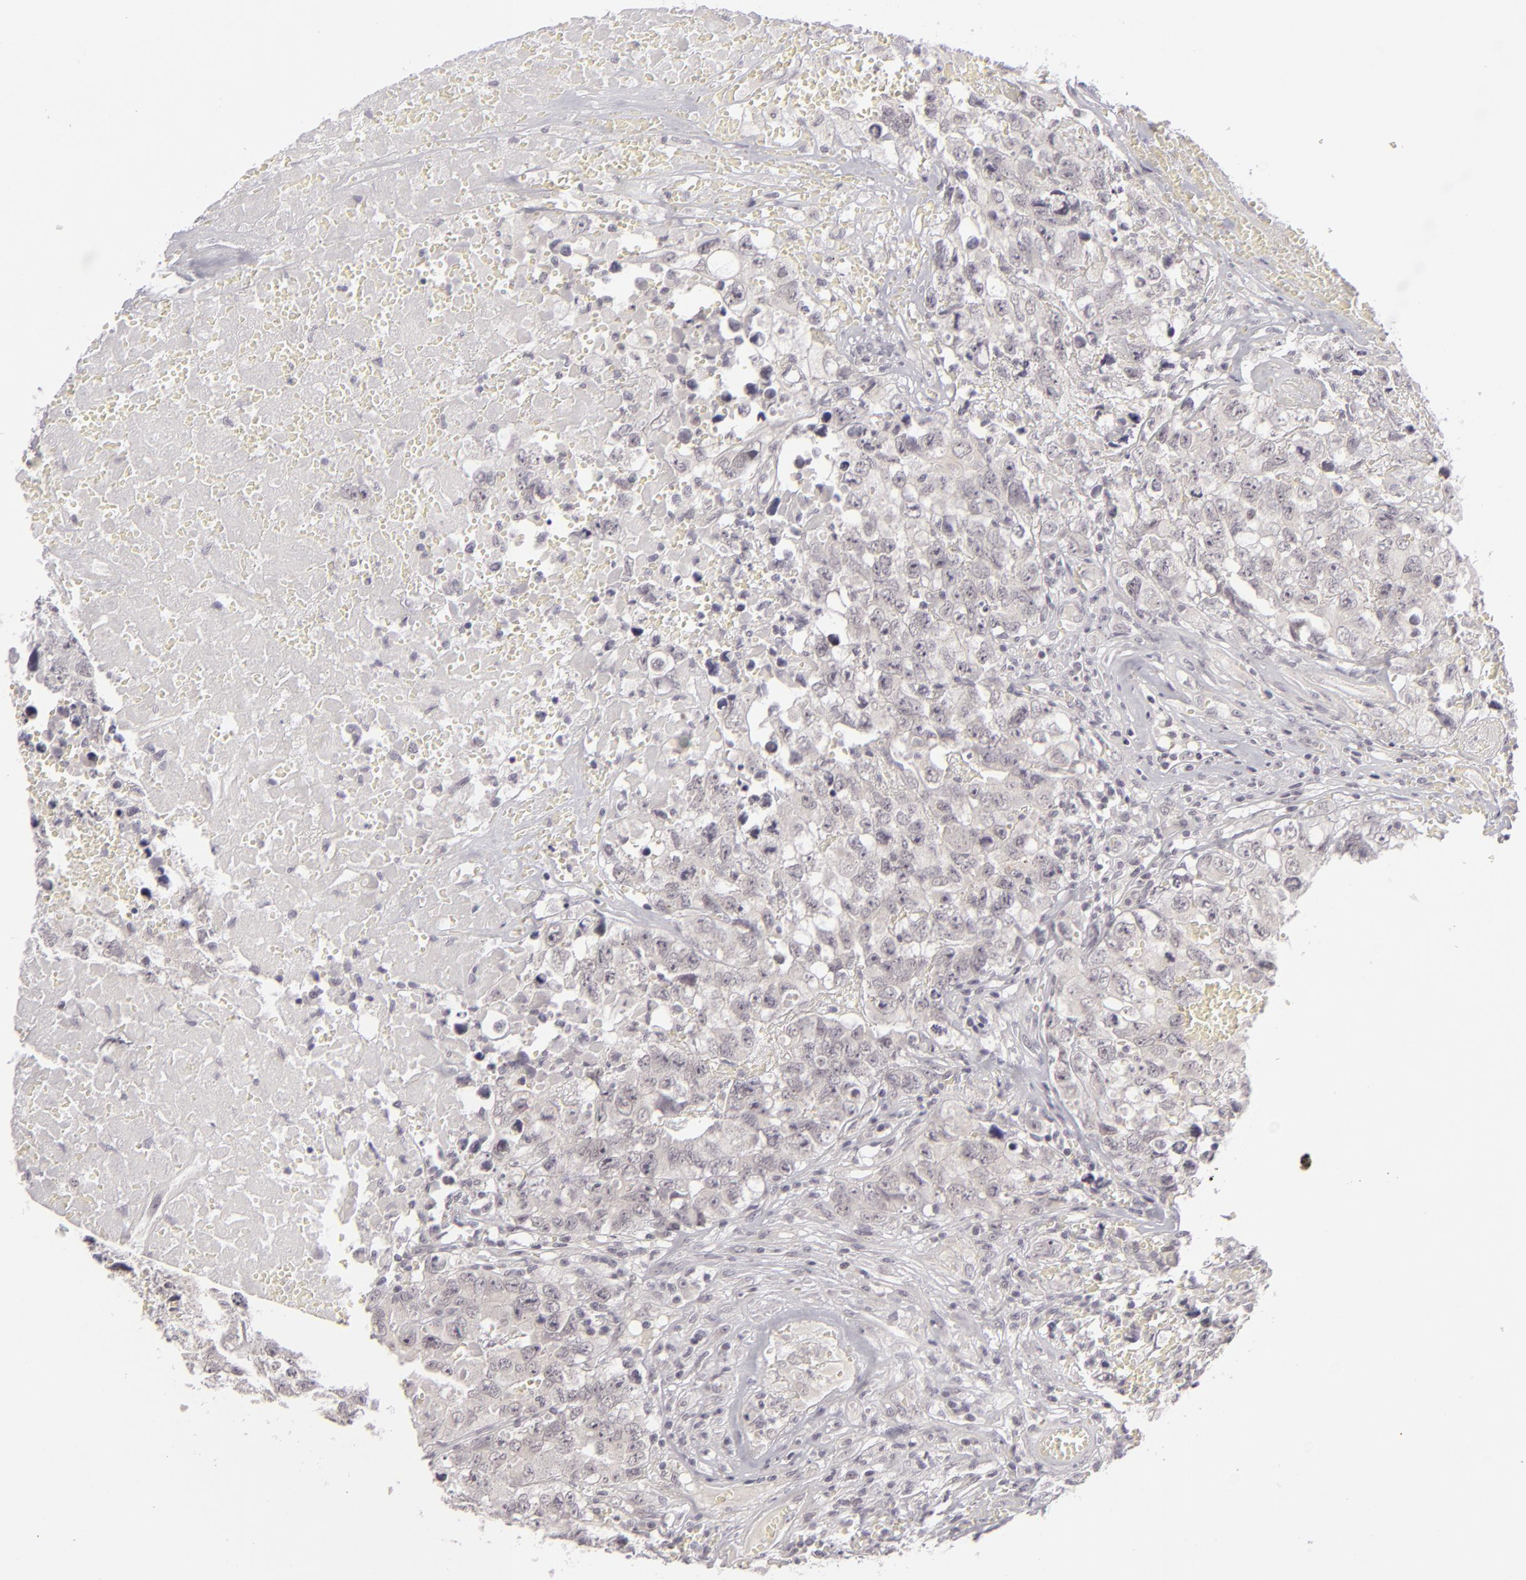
{"staining": {"intensity": "negative", "quantity": "none", "location": "none"}, "tissue": "testis cancer", "cell_type": "Tumor cells", "image_type": "cancer", "snomed": [{"axis": "morphology", "description": "Carcinoma, Embryonal, NOS"}, {"axis": "topography", "description": "Testis"}], "caption": "Micrograph shows no protein expression in tumor cells of embryonal carcinoma (testis) tissue. Nuclei are stained in blue.", "gene": "DLG3", "patient": {"sex": "male", "age": 31}}